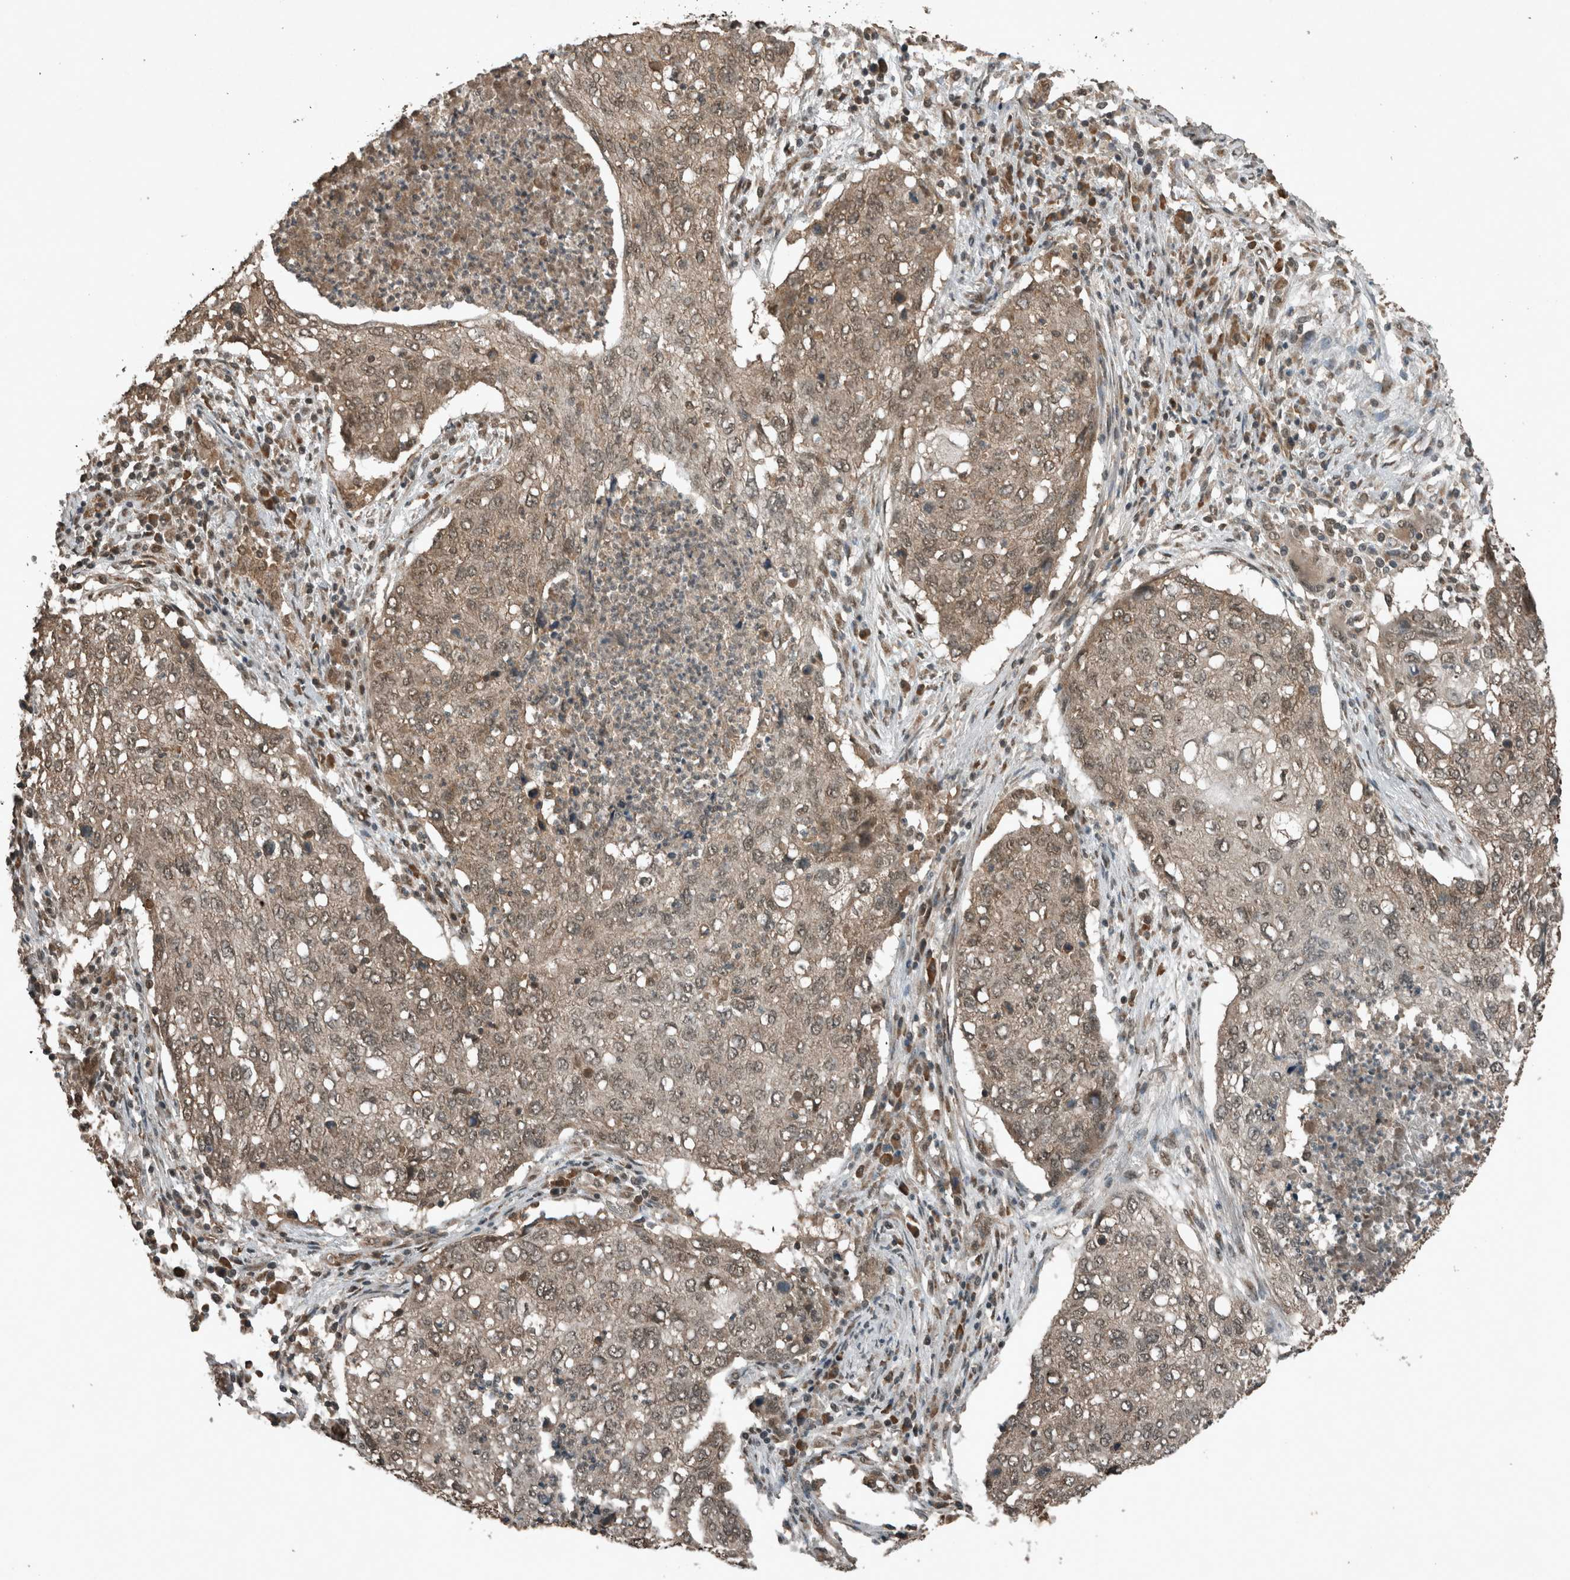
{"staining": {"intensity": "weak", "quantity": ">75%", "location": "cytoplasmic/membranous,nuclear"}, "tissue": "lung cancer", "cell_type": "Tumor cells", "image_type": "cancer", "snomed": [{"axis": "morphology", "description": "Squamous cell carcinoma, NOS"}, {"axis": "topography", "description": "Lung"}], "caption": "Weak cytoplasmic/membranous and nuclear protein staining is identified in about >75% of tumor cells in lung cancer.", "gene": "ARHGEF12", "patient": {"sex": "female", "age": 63}}